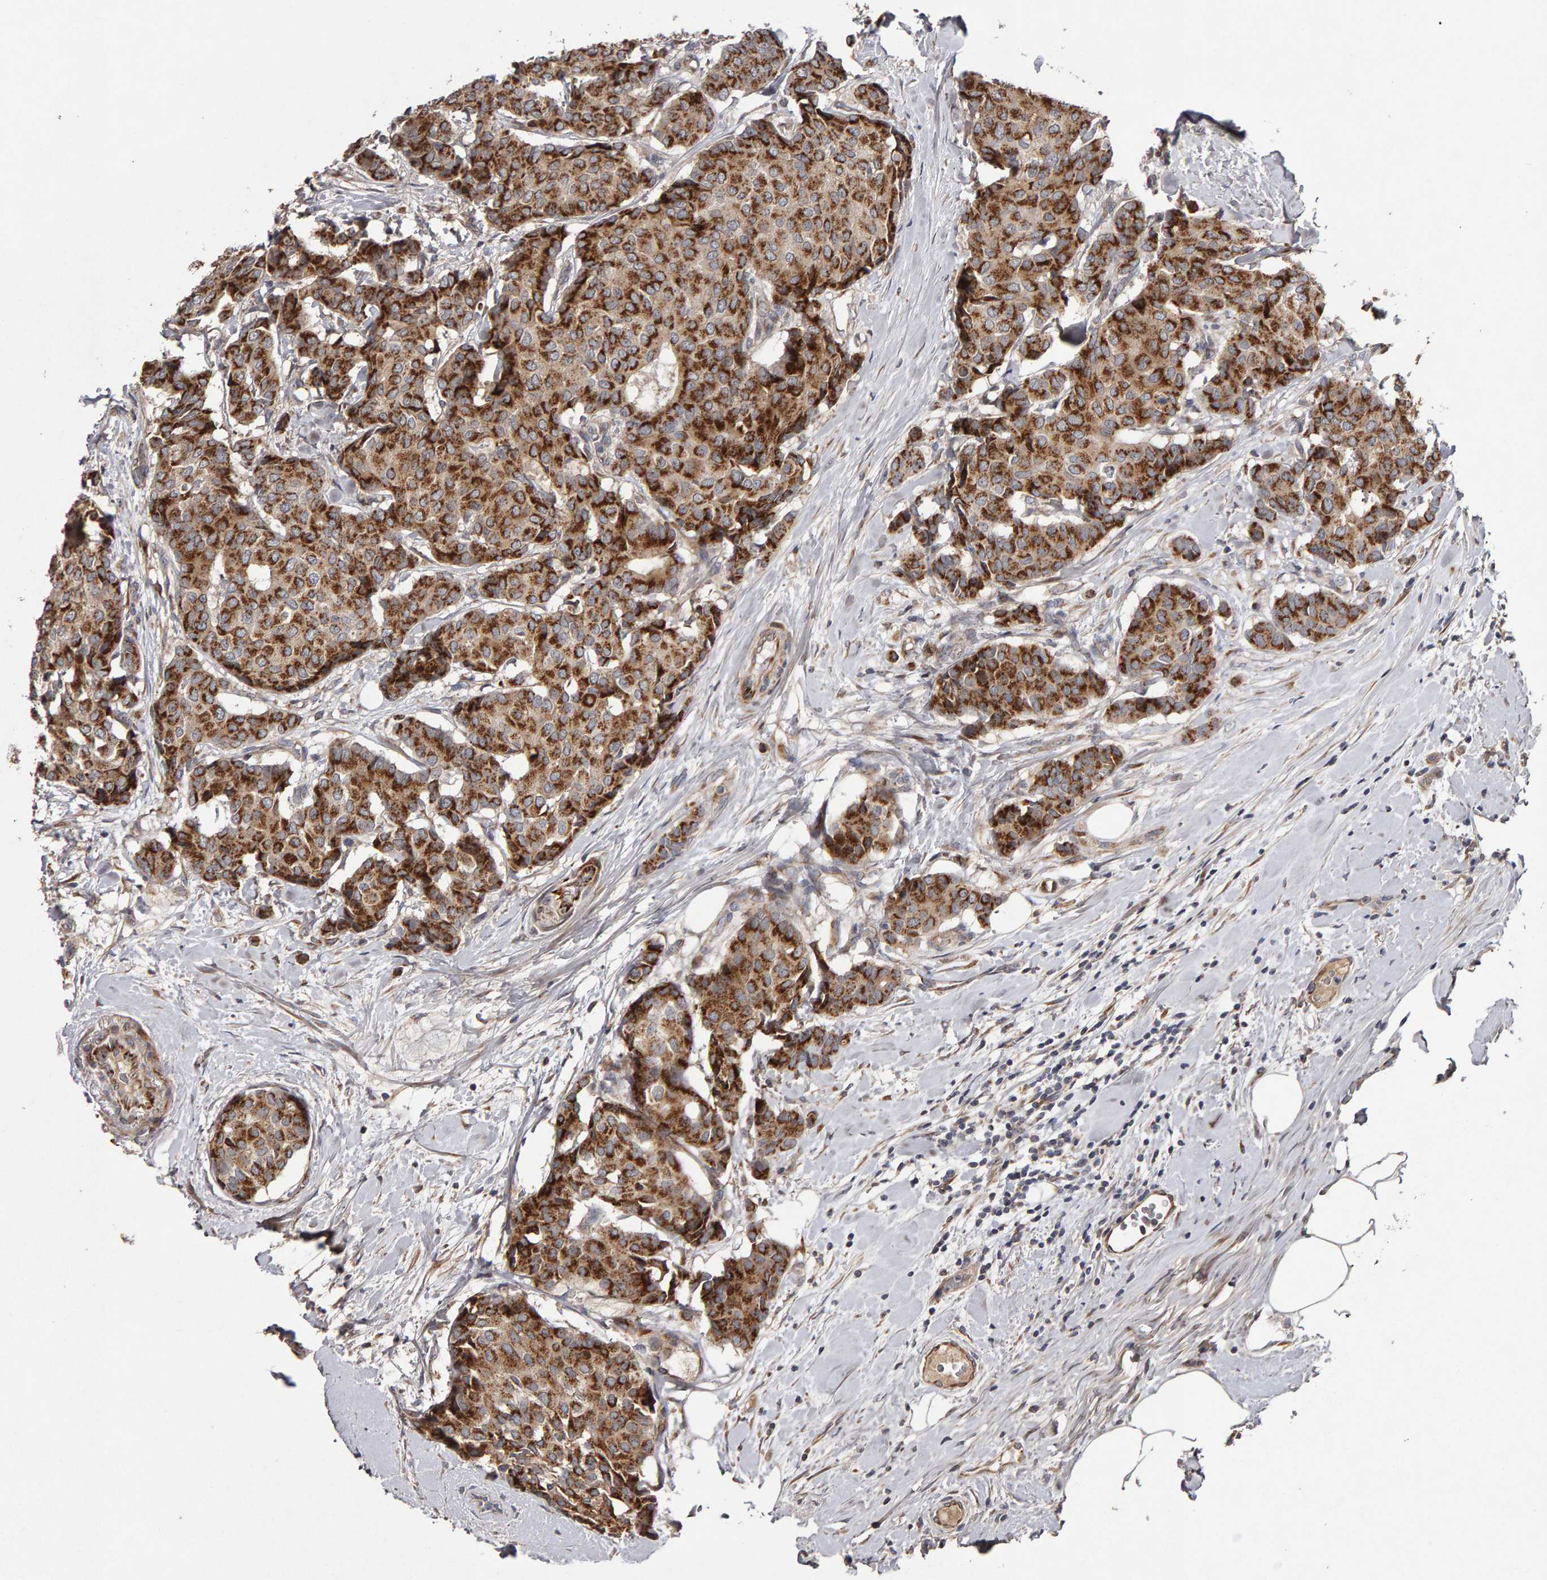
{"staining": {"intensity": "strong", "quantity": ">75%", "location": "cytoplasmic/membranous"}, "tissue": "breast cancer", "cell_type": "Tumor cells", "image_type": "cancer", "snomed": [{"axis": "morphology", "description": "Duct carcinoma"}, {"axis": "topography", "description": "Breast"}], "caption": "Strong cytoplasmic/membranous positivity for a protein is seen in approximately >75% of tumor cells of breast intraductal carcinoma using immunohistochemistry (IHC).", "gene": "CANT1", "patient": {"sex": "female", "age": 75}}